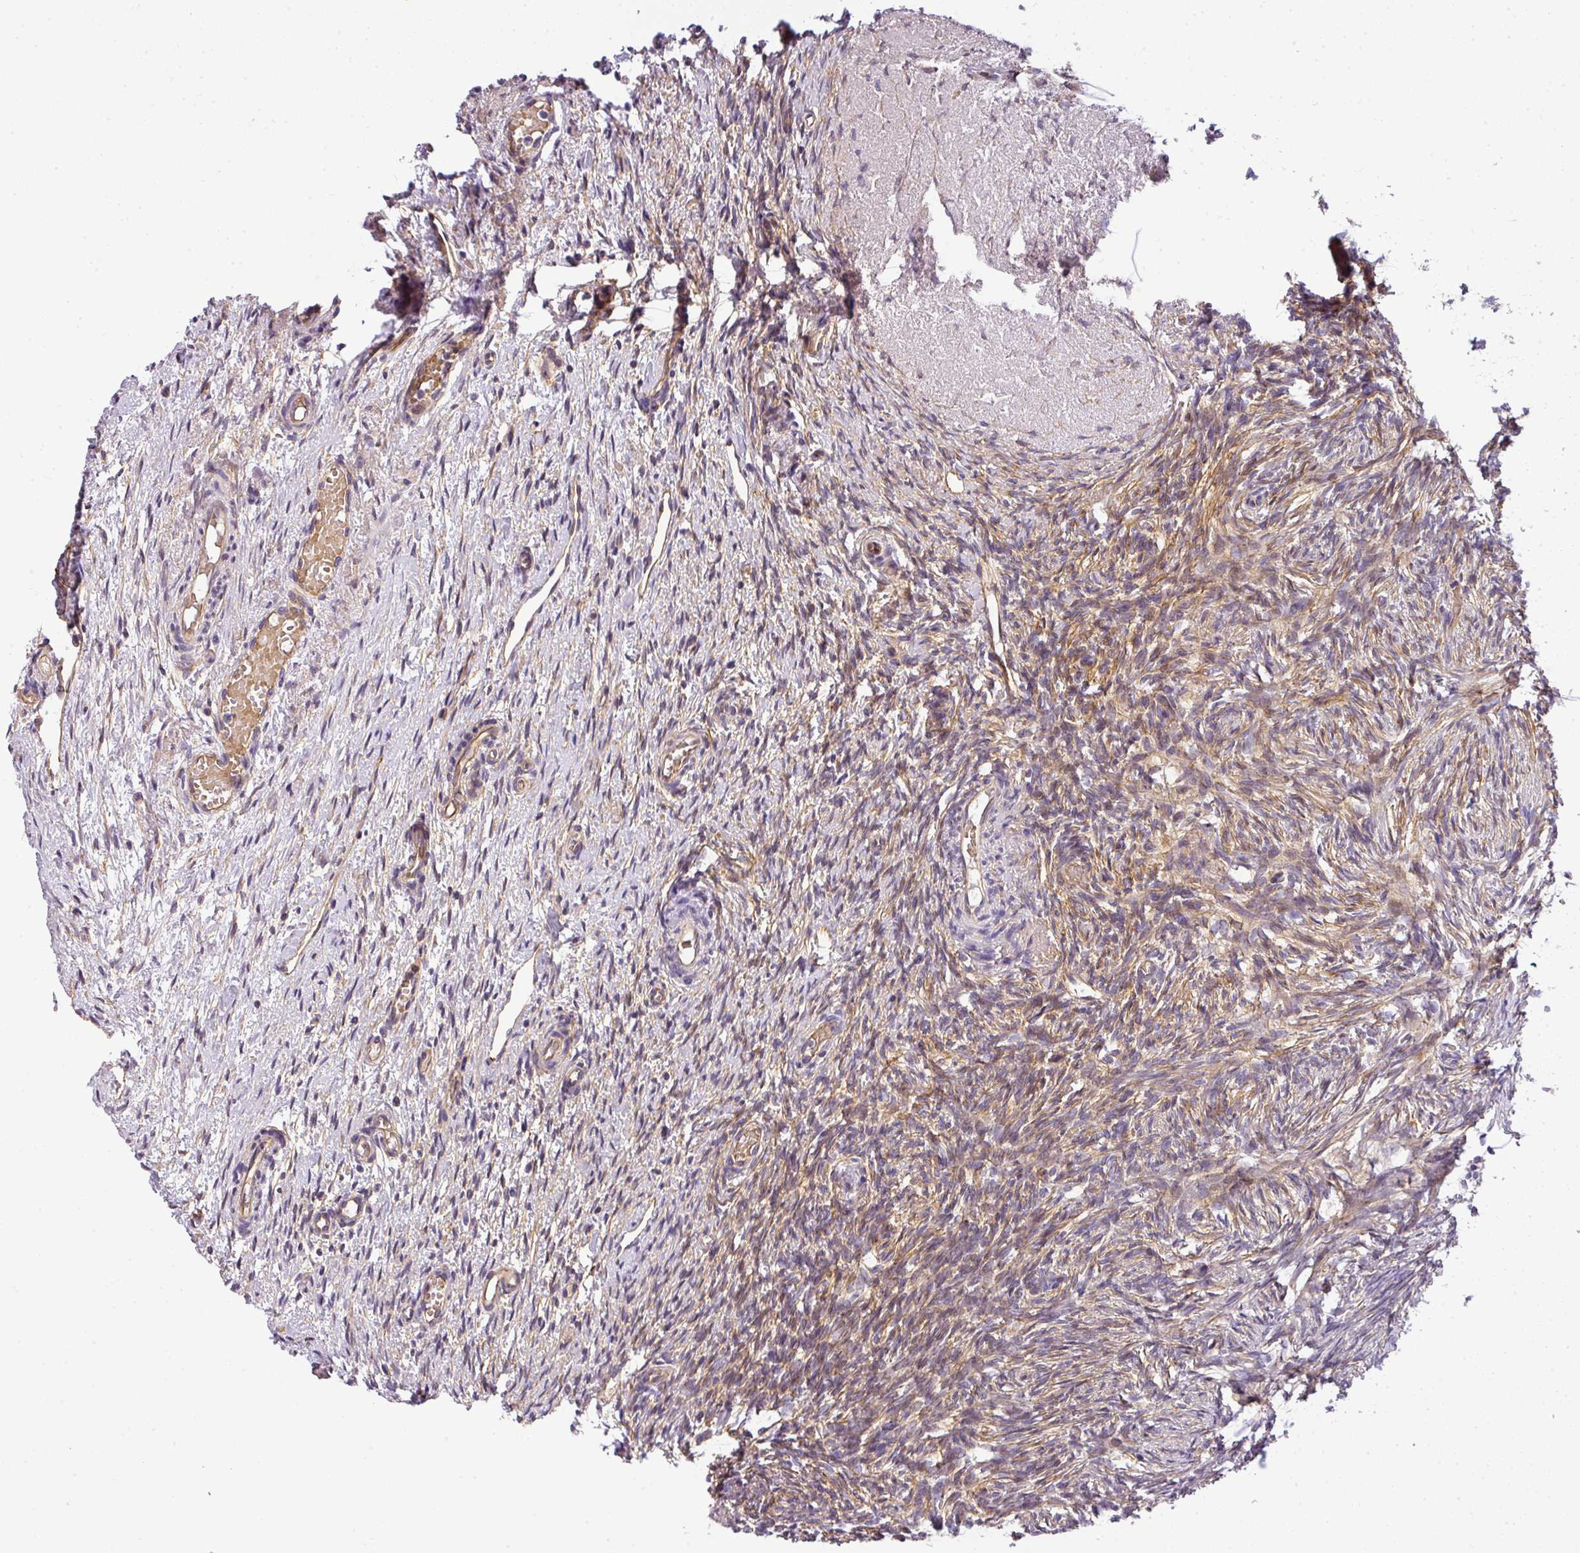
{"staining": {"intensity": "moderate", "quantity": "25%-75%", "location": "cytoplasmic/membranous"}, "tissue": "ovary", "cell_type": "Ovarian stroma cells", "image_type": "normal", "snomed": [{"axis": "morphology", "description": "Normal tissue, NOS"}, {"axis": "topography", "description": "Ovary"}], "caption": "This micrograph shows immunohistochemistry (IHC) staining of normal ovary, with medium moderate cytoplasmic/membranous positivity in approximately 25%-75% of ovarian stroma cells.", "gene": "OR11H4", "patient": {"sex": "female", "age": 51}}